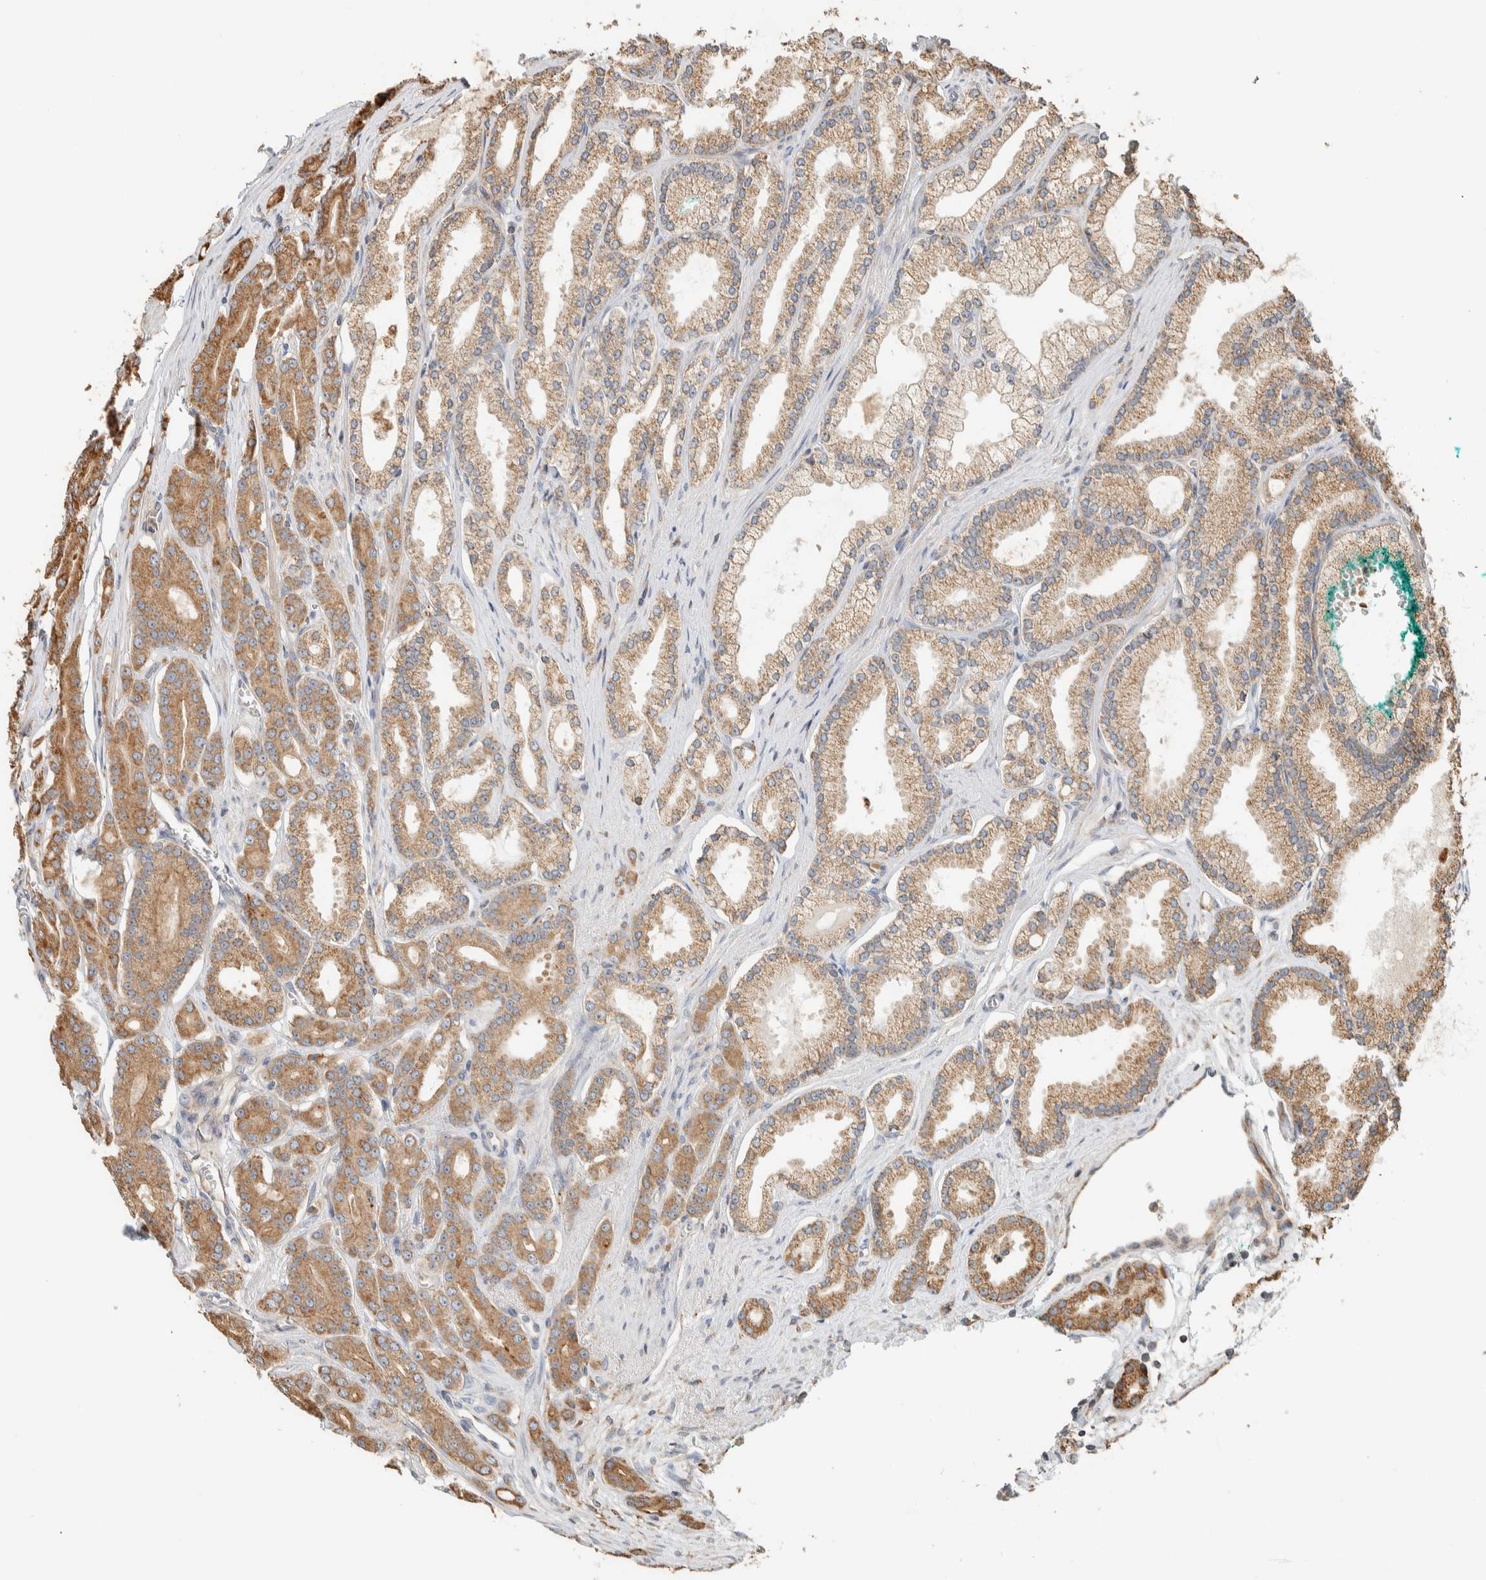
{"staining": {"intensity": "moderate", "quantity": ">75%", "location": "cytoplasmic/membranous"}, "tissue": "prostate cancer", "cell_type": "Tumor cells", "image_type": "cancer", "snomed": [{"axis": "morphology", "description": "Adenocarcinoma, High grade"}, {"axis": "topography", "description": "Prostate"}], "caption": "The image demonstrates staining of adenocarcinoma (high-grade) (prostate), revealing moderate cytoplasmic/membranous protein positivity (brown color) within tumor cells.", "gene": "RAB11FIP1", "patient": {"sex": "male", "age": 71}}